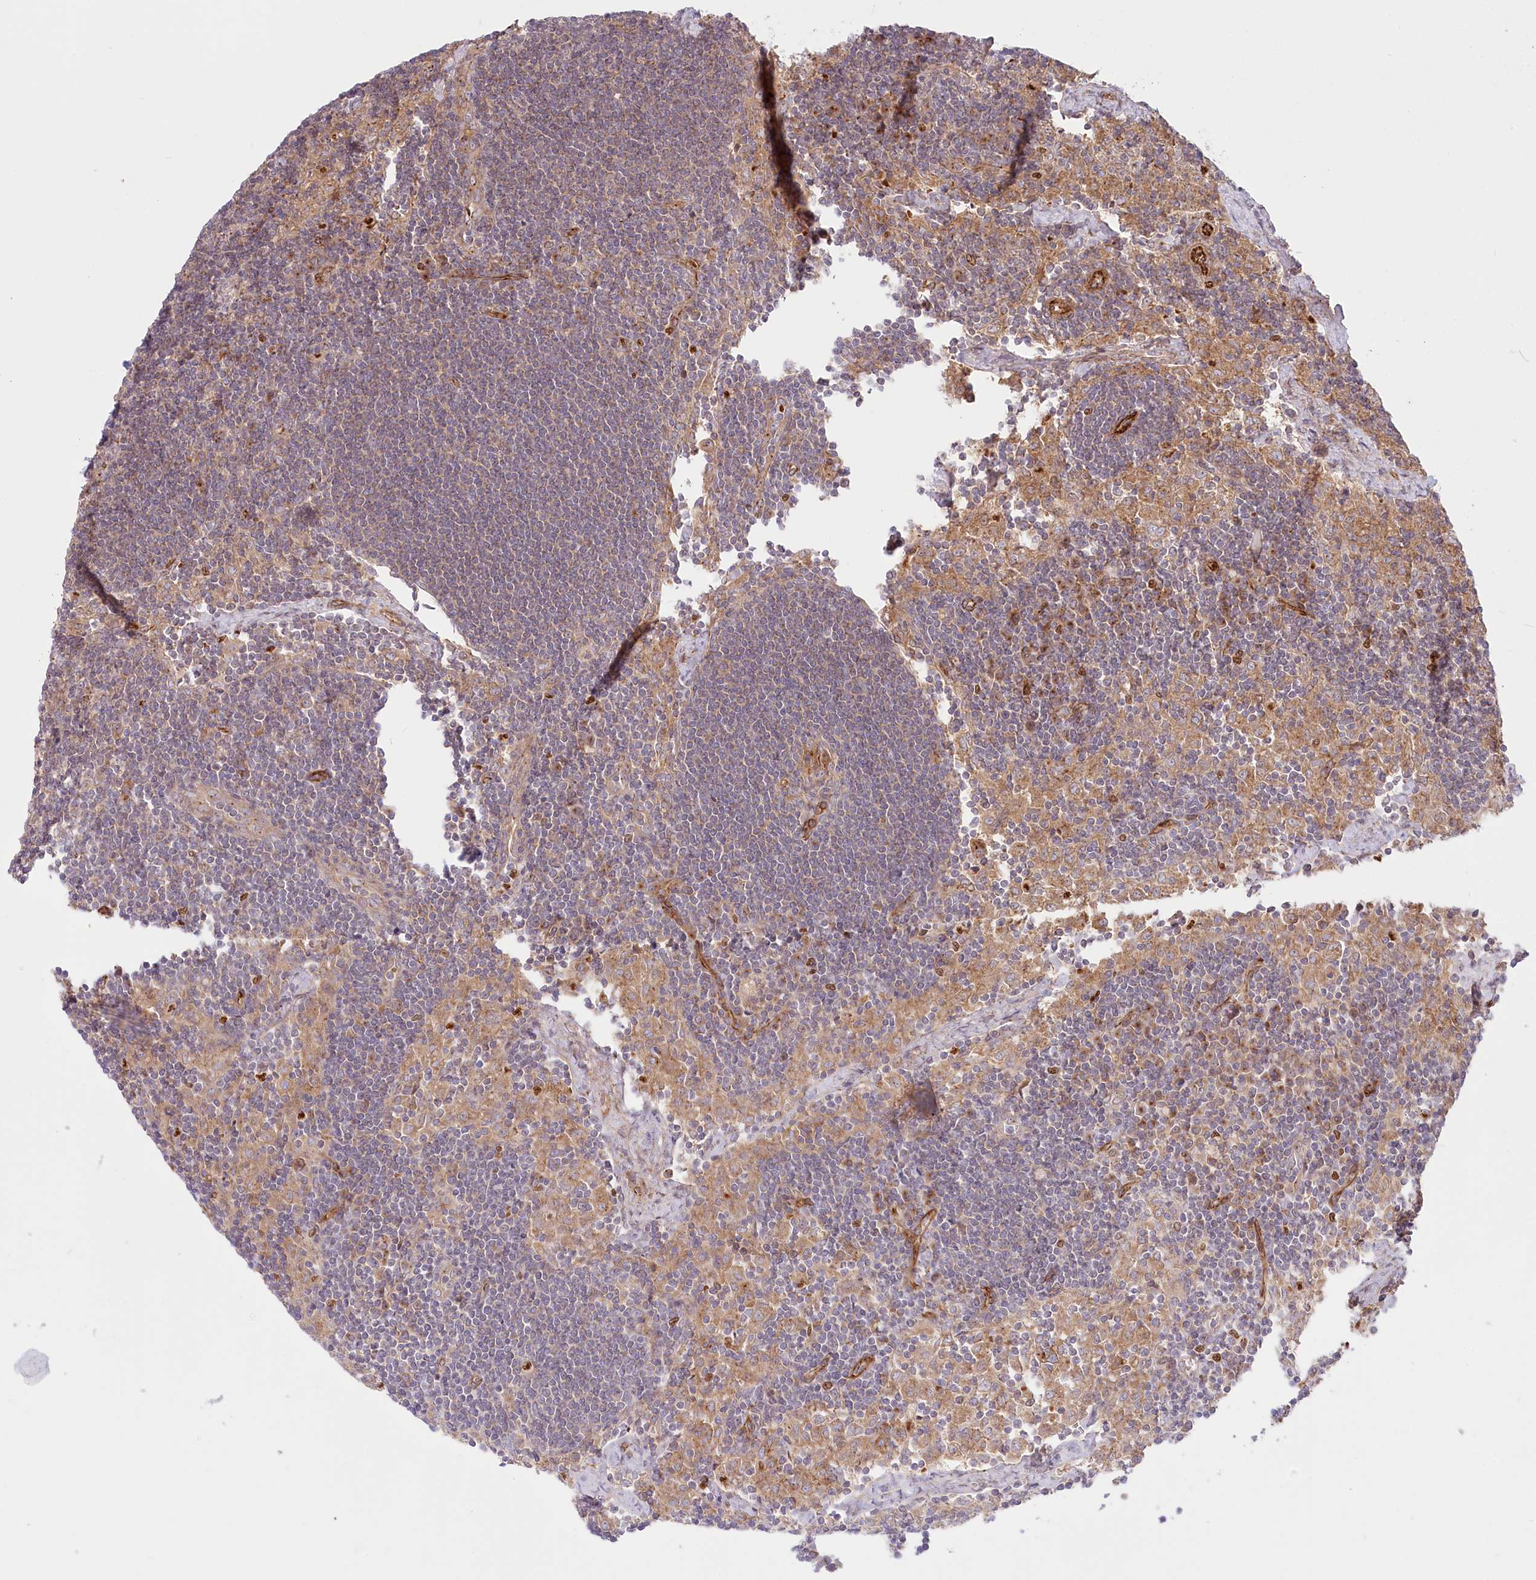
{"staining": {"intensity": "moderate", "quantity": "<25%", "location": "cytoplasmic/membranous"}, "tissue": "lymph node", "cell_type": "Non-germinal center cells", "image_type": "normal", "snomed": [{"axis": "morphology", "description": "Normal tissue, NOS"}, {"axis": "topography", "description": "Lymph node"}], "caption": "DAB (3,3'-diaminobenzidine) immunohistochemical staining of unremarkable lymph node demonstrates moderate cytoplasmic/membranous protein staining in approximately <25% of non-germinal center cells. Immunohistochemistry (ihc) stains the protein in brown and the nuclei are stained blue.", "gene": "COMMD3", "patient": {"sex": "male", "age": 24}}